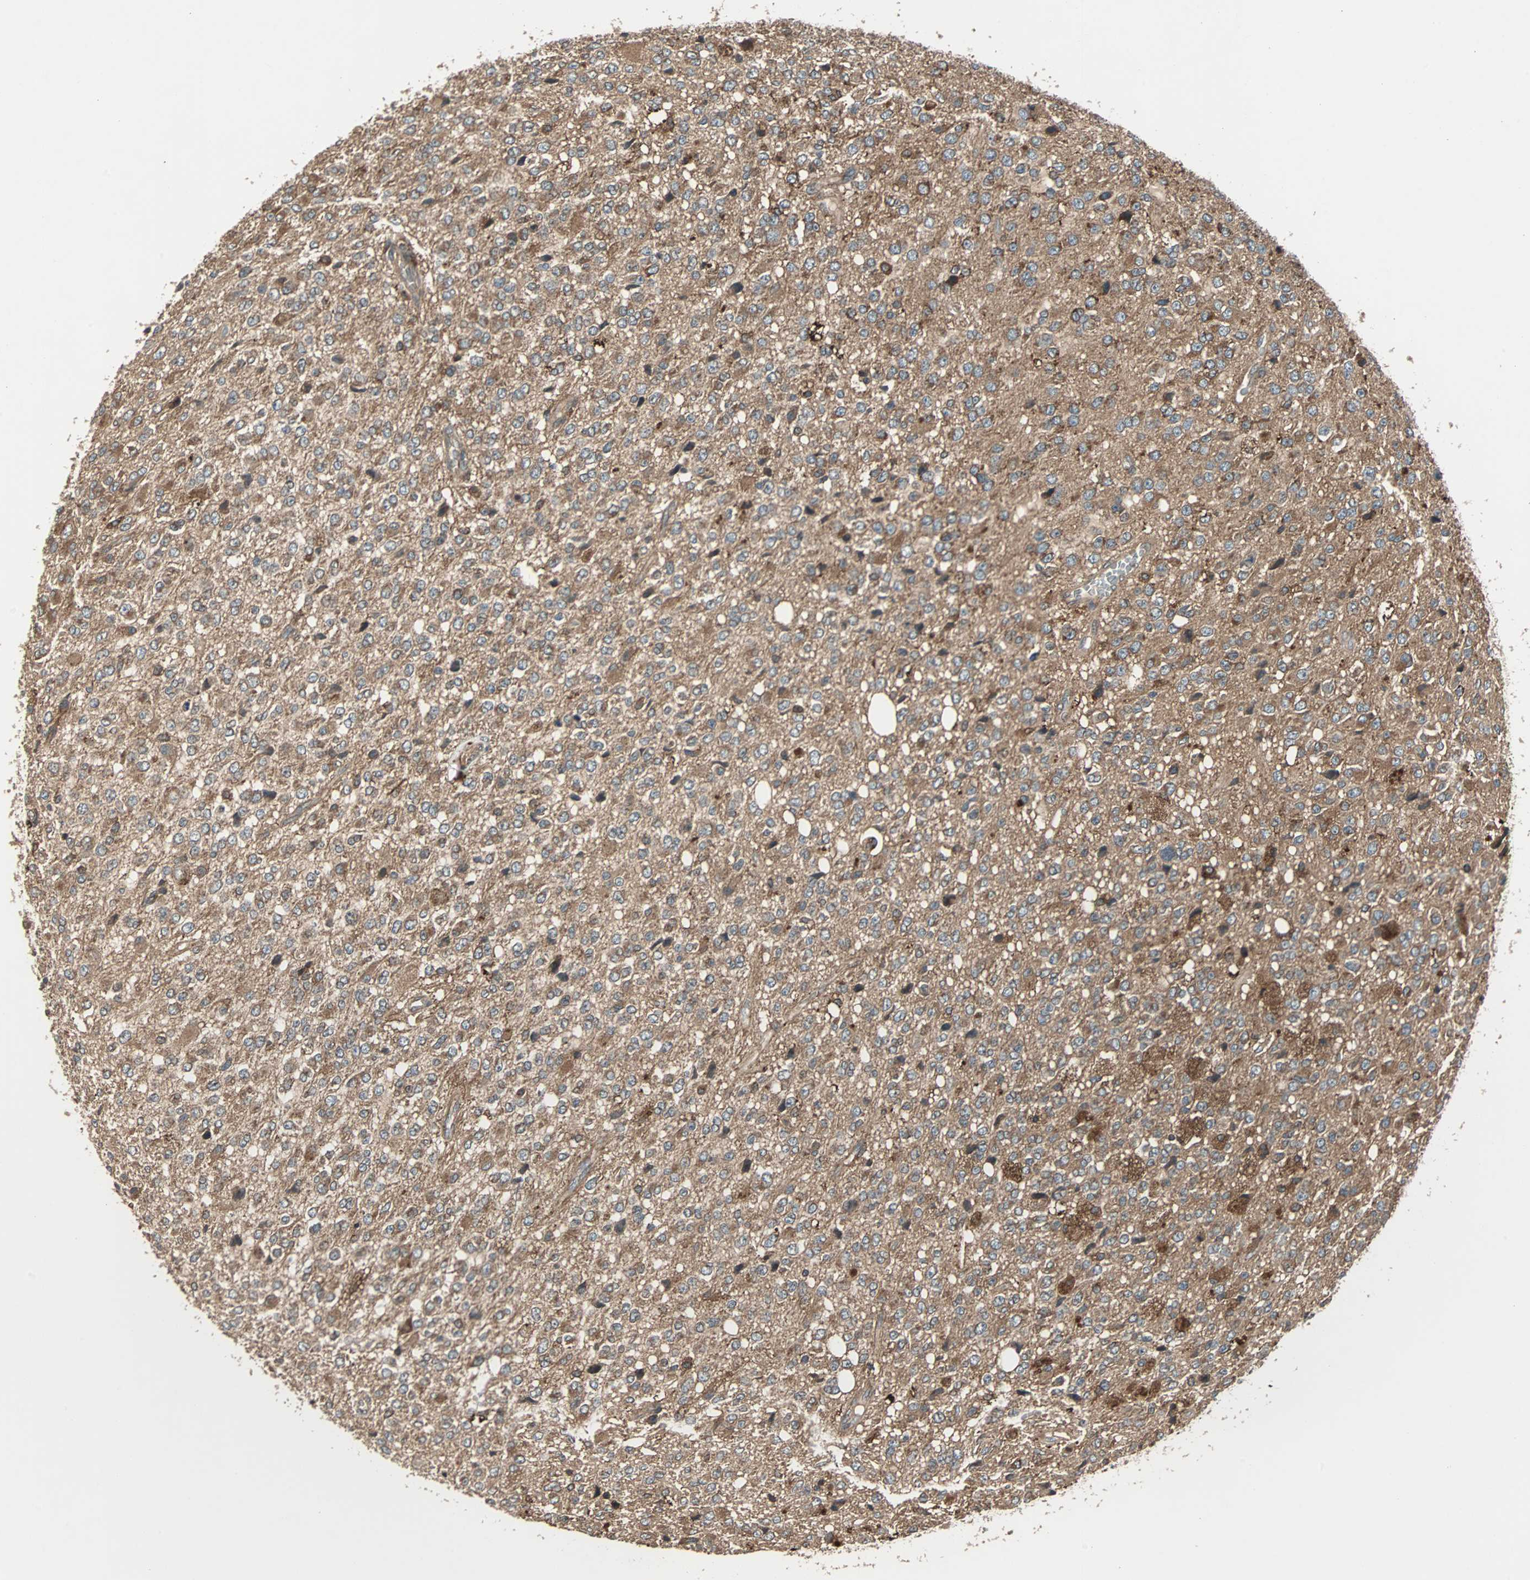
{"staining": {"intensity": "moderate", "quantity": ">75%", "location": "cytoplasmic/membranous"}, "tissue": "glioma", "cell_type": "Tumor cells", "image_type": "cancer", "snomed": [{"axis": "morphology", "description": "Glioma, malignant, High grade"}, {"axis": "topography", "description": "pancreas cauda"}], "caption": "Immunohistochemistry of malignant glioma (high-grade) demonstrates medium levels of moderate cytoplasmic/membranous staining in about >75% of tumor cells. (DAB IHC with brightfield microscopy, high magnification).", "gene": "RAB7A", "patient": {"sex": "male", "age": 60}}